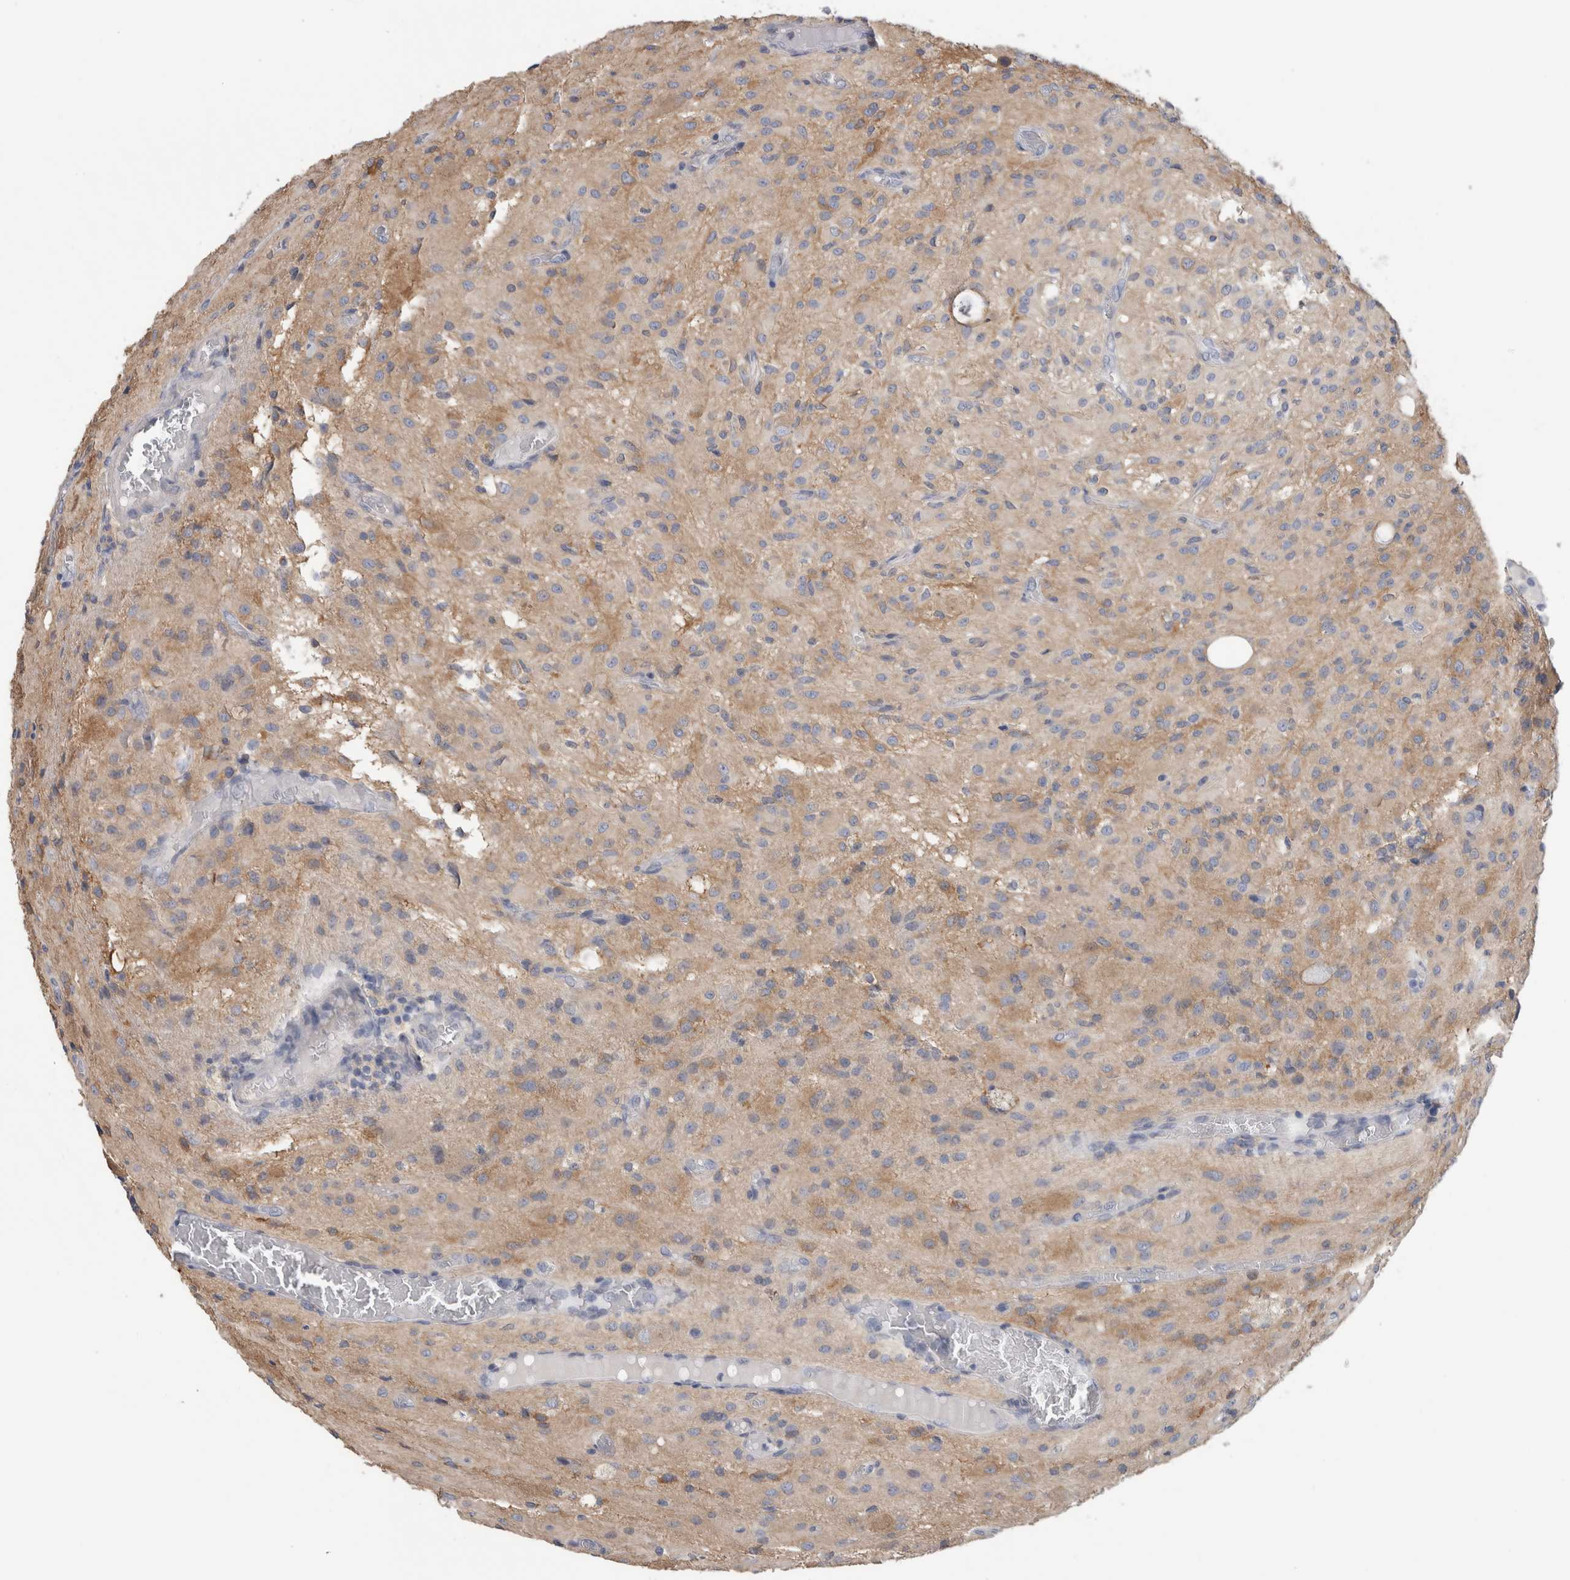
{"staining": {"intensity": "moderate", "quantity": "<25%", "location": "cytoplasmic/membranous"}, "tissue": "glioma", "cell_type": "Tumor cells", "image_type": "cancer", "snomed": [{"axis": "morphology", "description": "Glioma, malignant, High grade"}, {"axis": "topography", "description": "Brain"}], "caption": "Immunohistochemistry (IHC) micrograph of neoplastic tissue: human glioma stained using IHC displays low levels of moderate protein expression localized specifically in the cytoplasmic/membranous of tumor cells, appearing as a cytoplasmic/membranous brown color.", "gene": "SCRN1", "patient": {"sex": "female", "age": 59}}